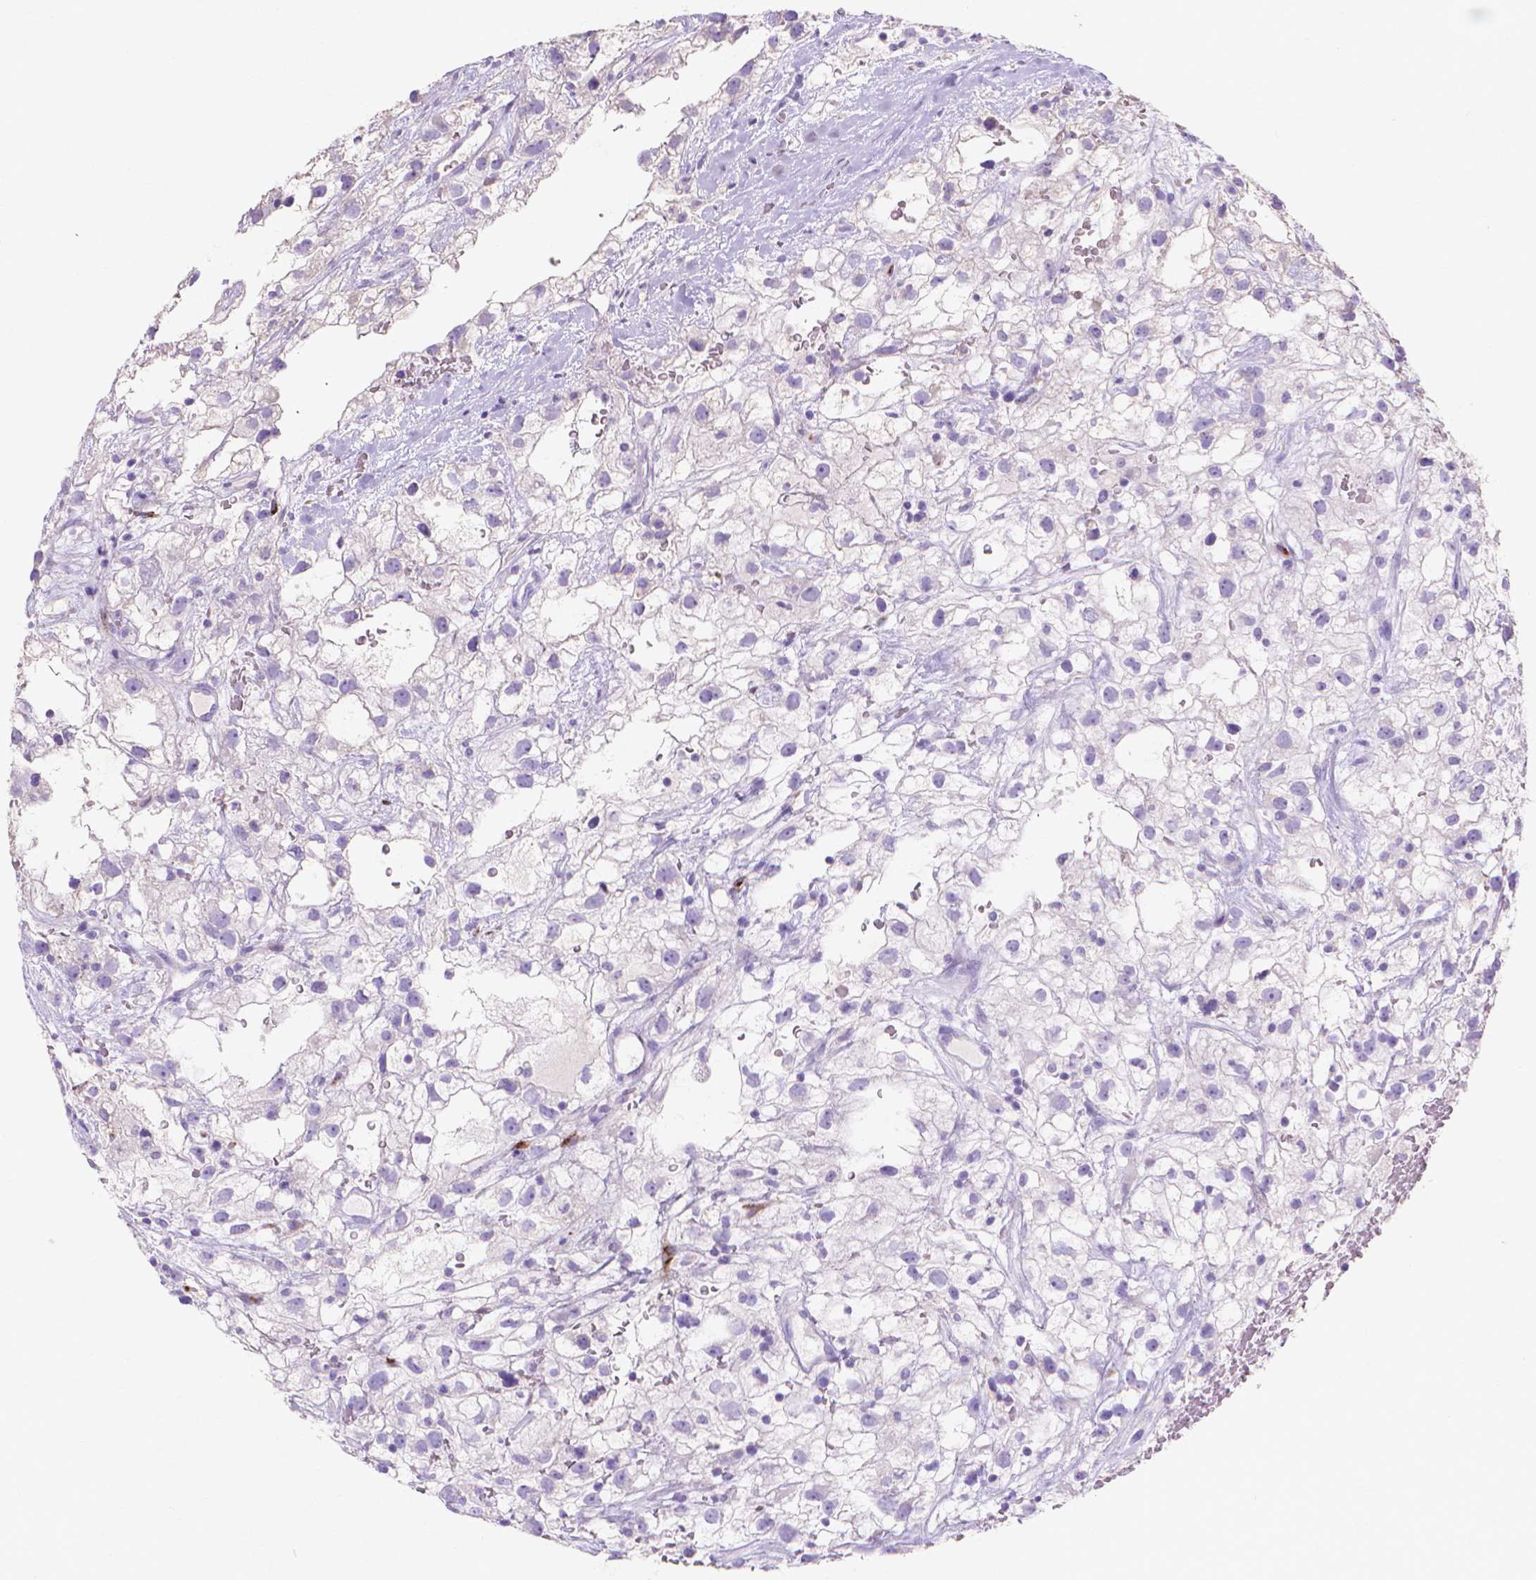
{"staining": {"intensity": "negative", "quantity": "none", "location": "none"}, "tissue": "renal cancer", "cell_type": "Tumor cells", "image_type": "cancer", "snomed": [{"axis": "morphology", "description": "Adenocarcinoma, NOS"}, {"axis": "topography", "description": "Kidney"}], "caption": "Immunohistochemical staining of renal adenocarcinoma exhibits no significant expression in tumor cells. (DAB IHC with hematoxylin counter stain).", "gene": "MMP11", "patient": {"sex": "male", "age": 59}}